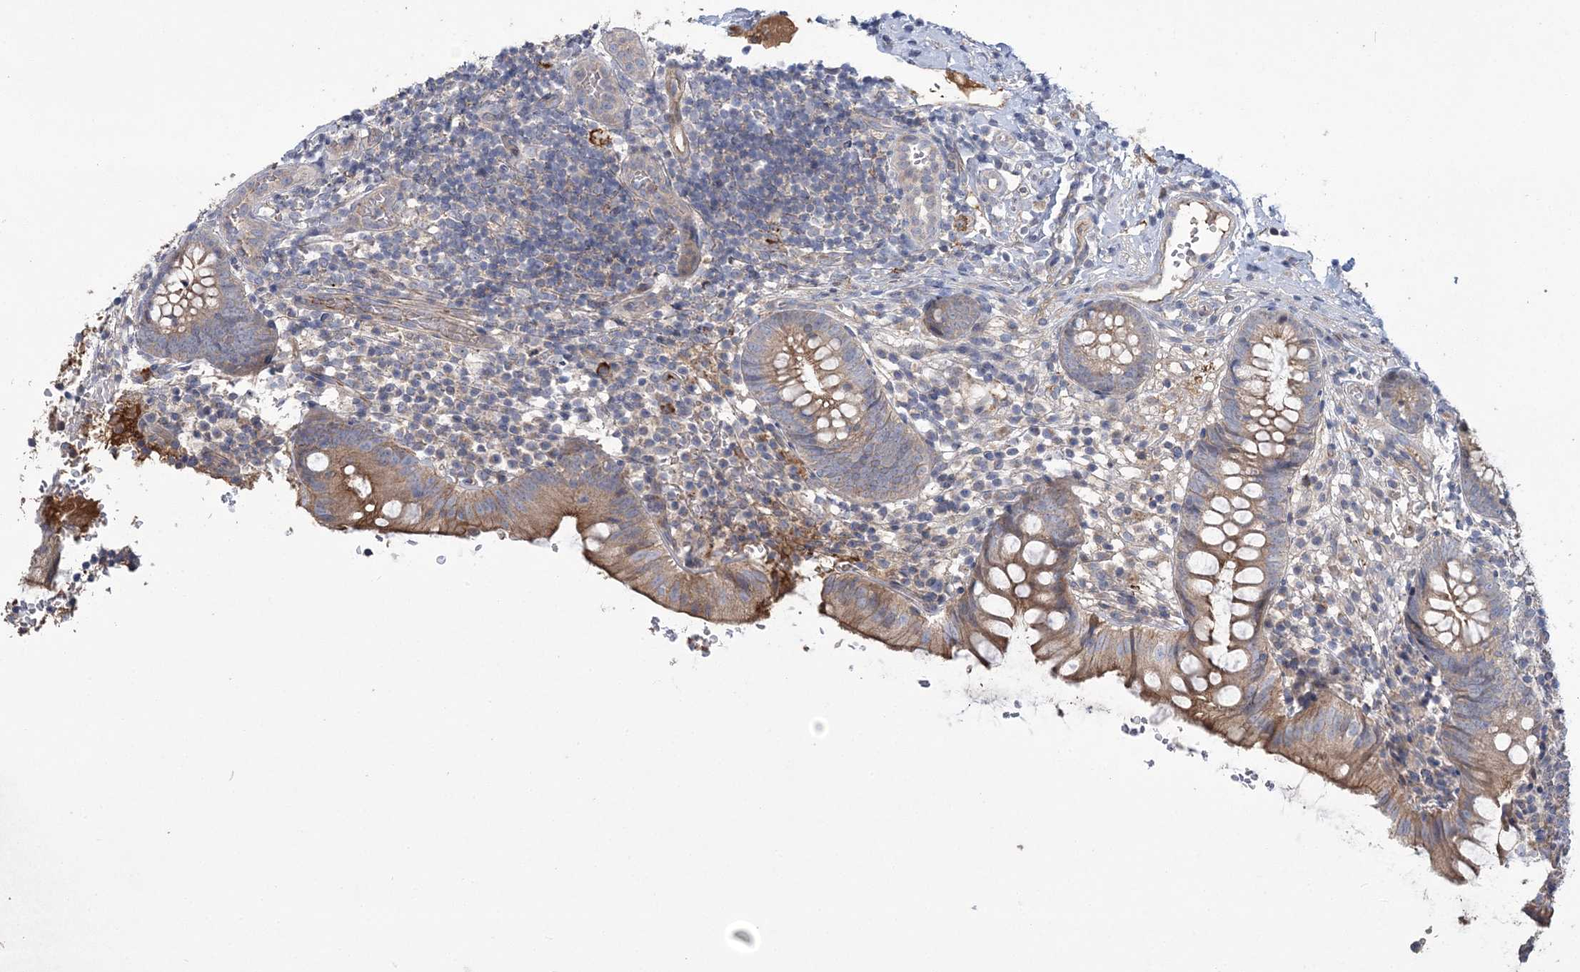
{"staining": {"intensity": "moderate", "quantity": ">75%", "location": "cytoplasmic/membranous"}, "tissue": "appendix", "cell_type": "Glandular cells", "image_type": "normal", "snomed": [{"axis": "morphology", "description": "Normal tissue, NOS"}, {"axis": "topography", "description": "Appendix"}], "caption": "Appendix was stained to show a protein in brown. There is medium levels of moderate cytoplasmic/membranous staining in approximately >75% of glandular cells. (DAB IHC with brightfield microscopy, high magnification).", "gene": "WBP1L", "patient": {"sex": "male", "age": 8}}